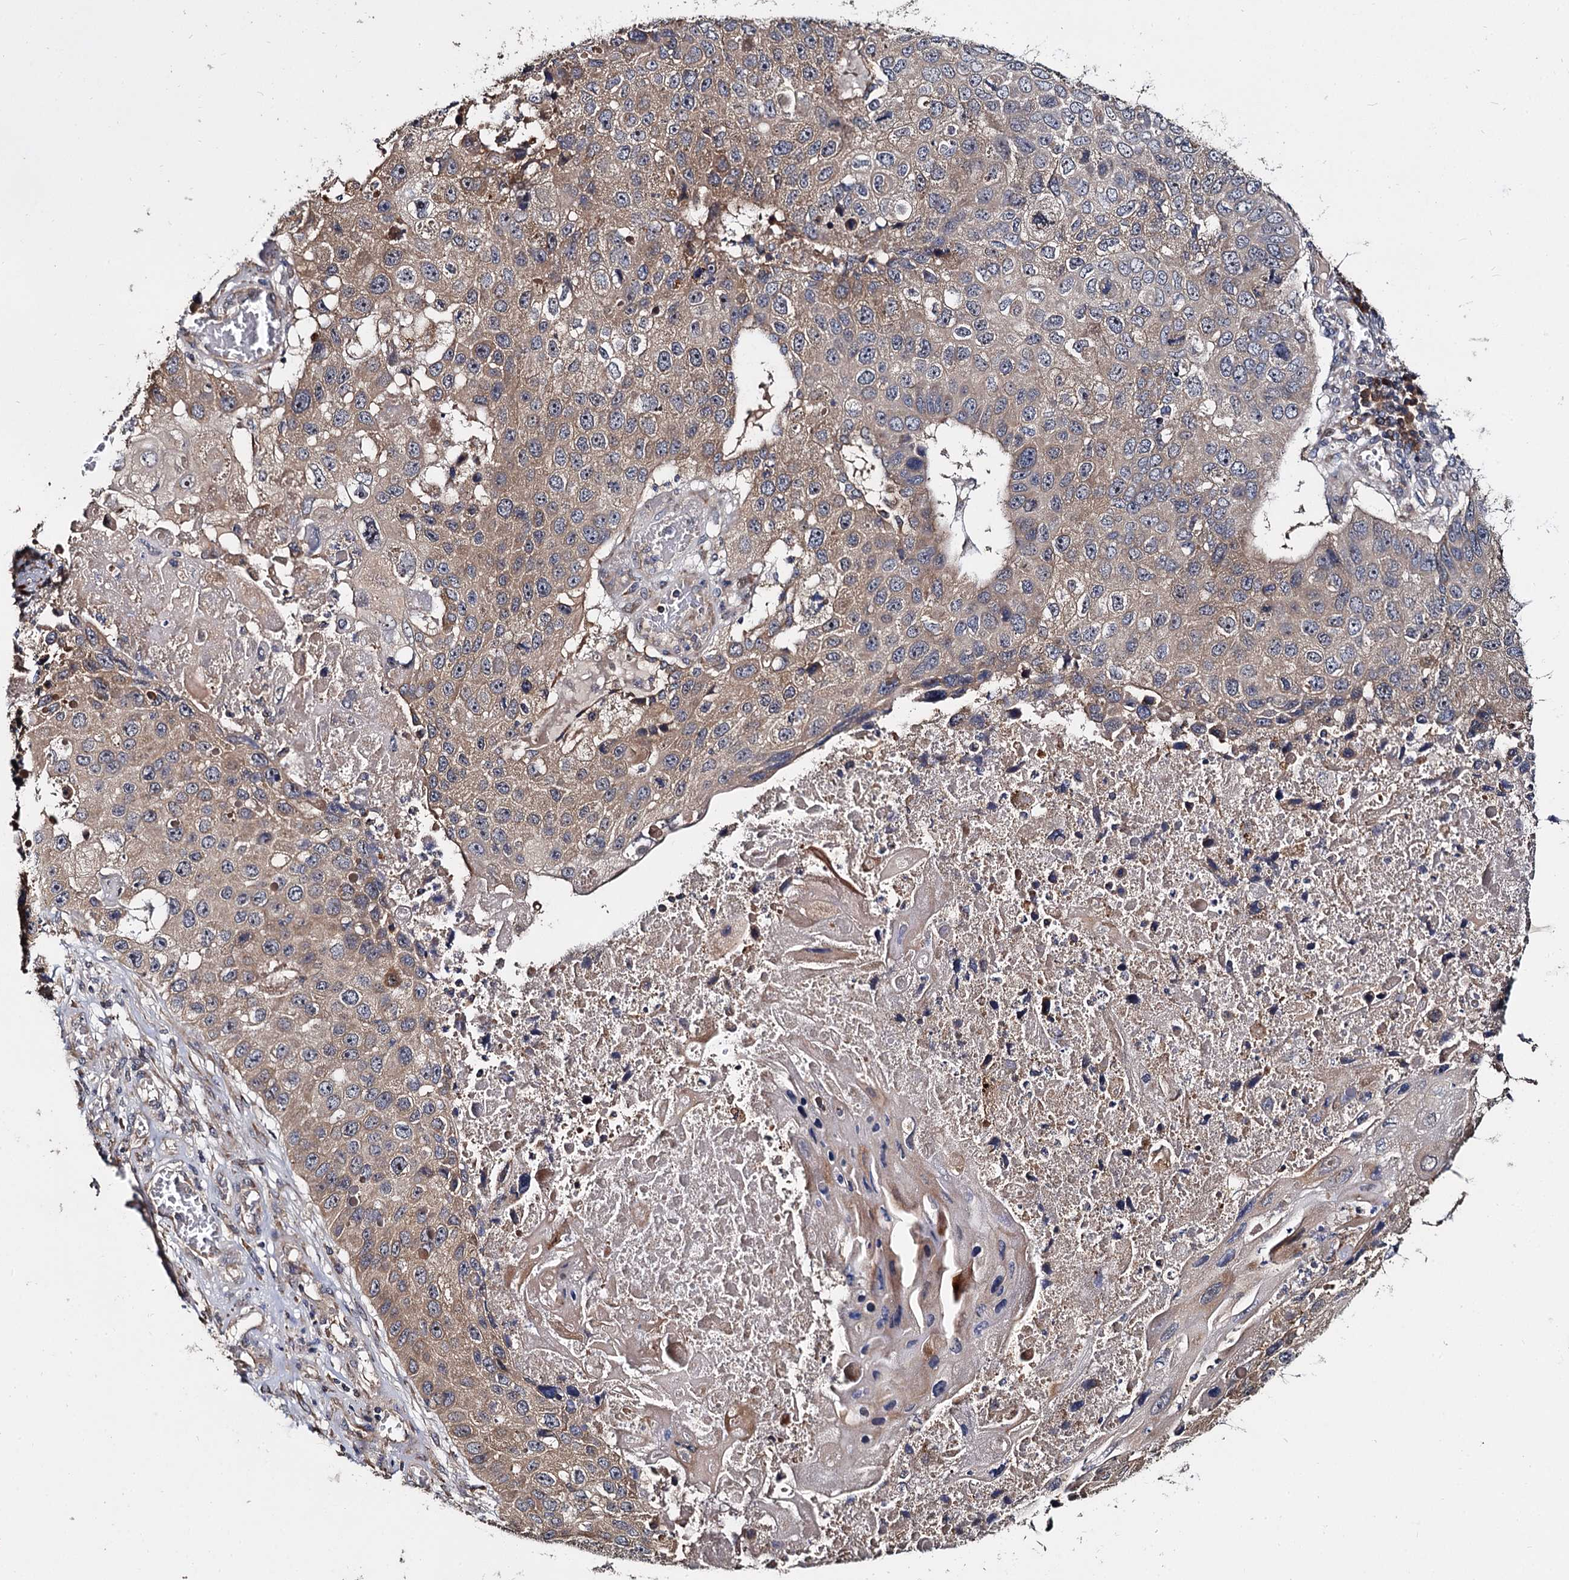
{"staining": {"intensity": "moderate", "quantity": ">75%", "location": "cytoplasmic/membranous"}, "tissue": "lung cancer", "cell_type": "Tumor cells", "image_type": "cancer", "snomed": [{"axis": "morphology", "description": "Squamous cell carcinoma, NOS"}, {"axis": "topography", "description": "Lung"}], "caption": "Immunohistochemistry (IHC) of lung squamous cell carcinoma reveals medium levels of moderate cytoplasmic/membranous positivity in approximately >75% of tumor cells. Immunohistochemistry stains the protein of interest in brown and the nuclei are stained blue.", "gene": "WWC3", "patient": {"sex": "male", "age": 61}}